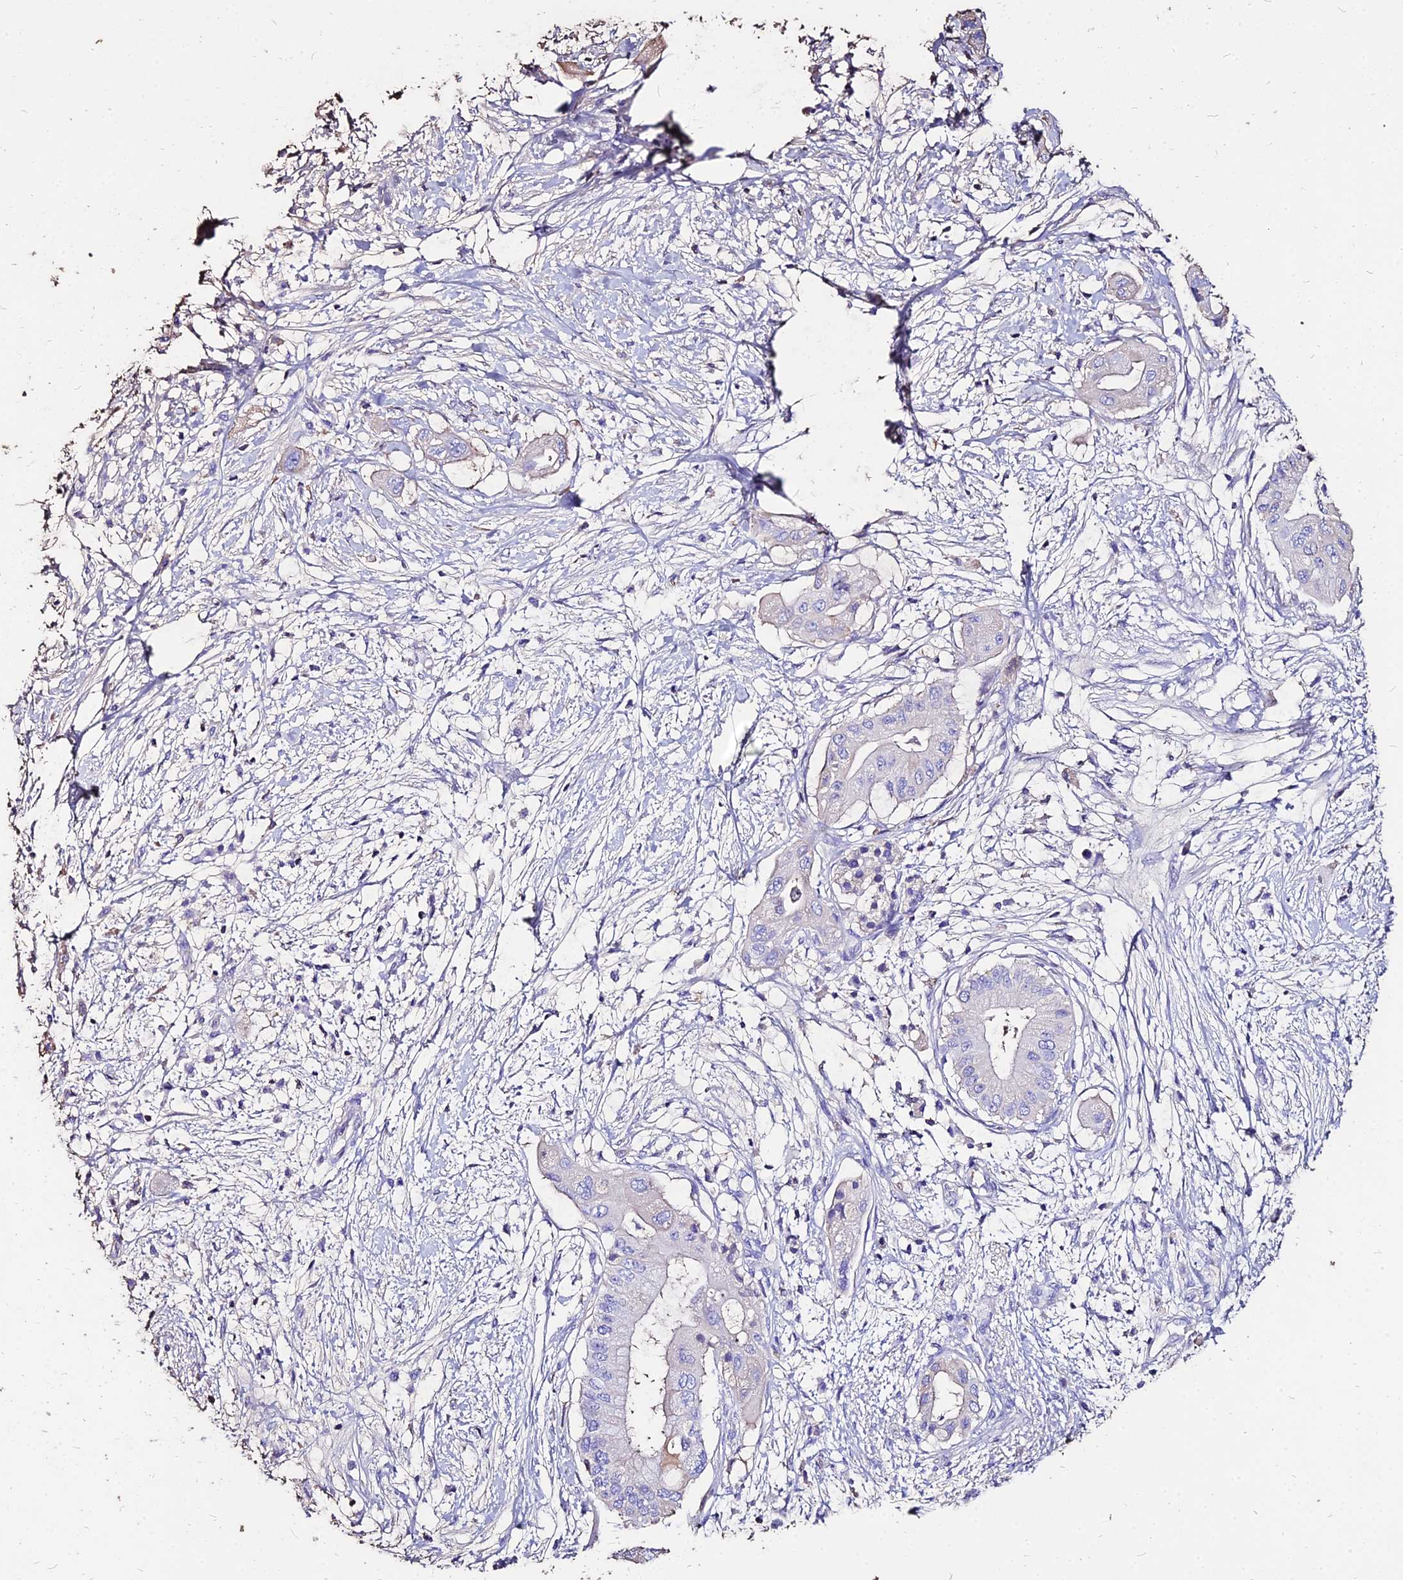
{"staining": {"intensity": "negative", "quantity": "none", "location": "none"}, "tissue": "pancreatic cancer", "cell_type": "Tumor cells", "image_type": "cancer", "snomed": [{"axis": "morphology", "description": "Adenocarcinoma, NOS"}, {"axis": "topography", "description": "Pancreas"}], "caption": "Protein analysis of pancreatic adenocarcinoma exhibits no significant staining in tumor cells.", "gene": "NME5", "patient": {"sex": "male", "age": 68}}